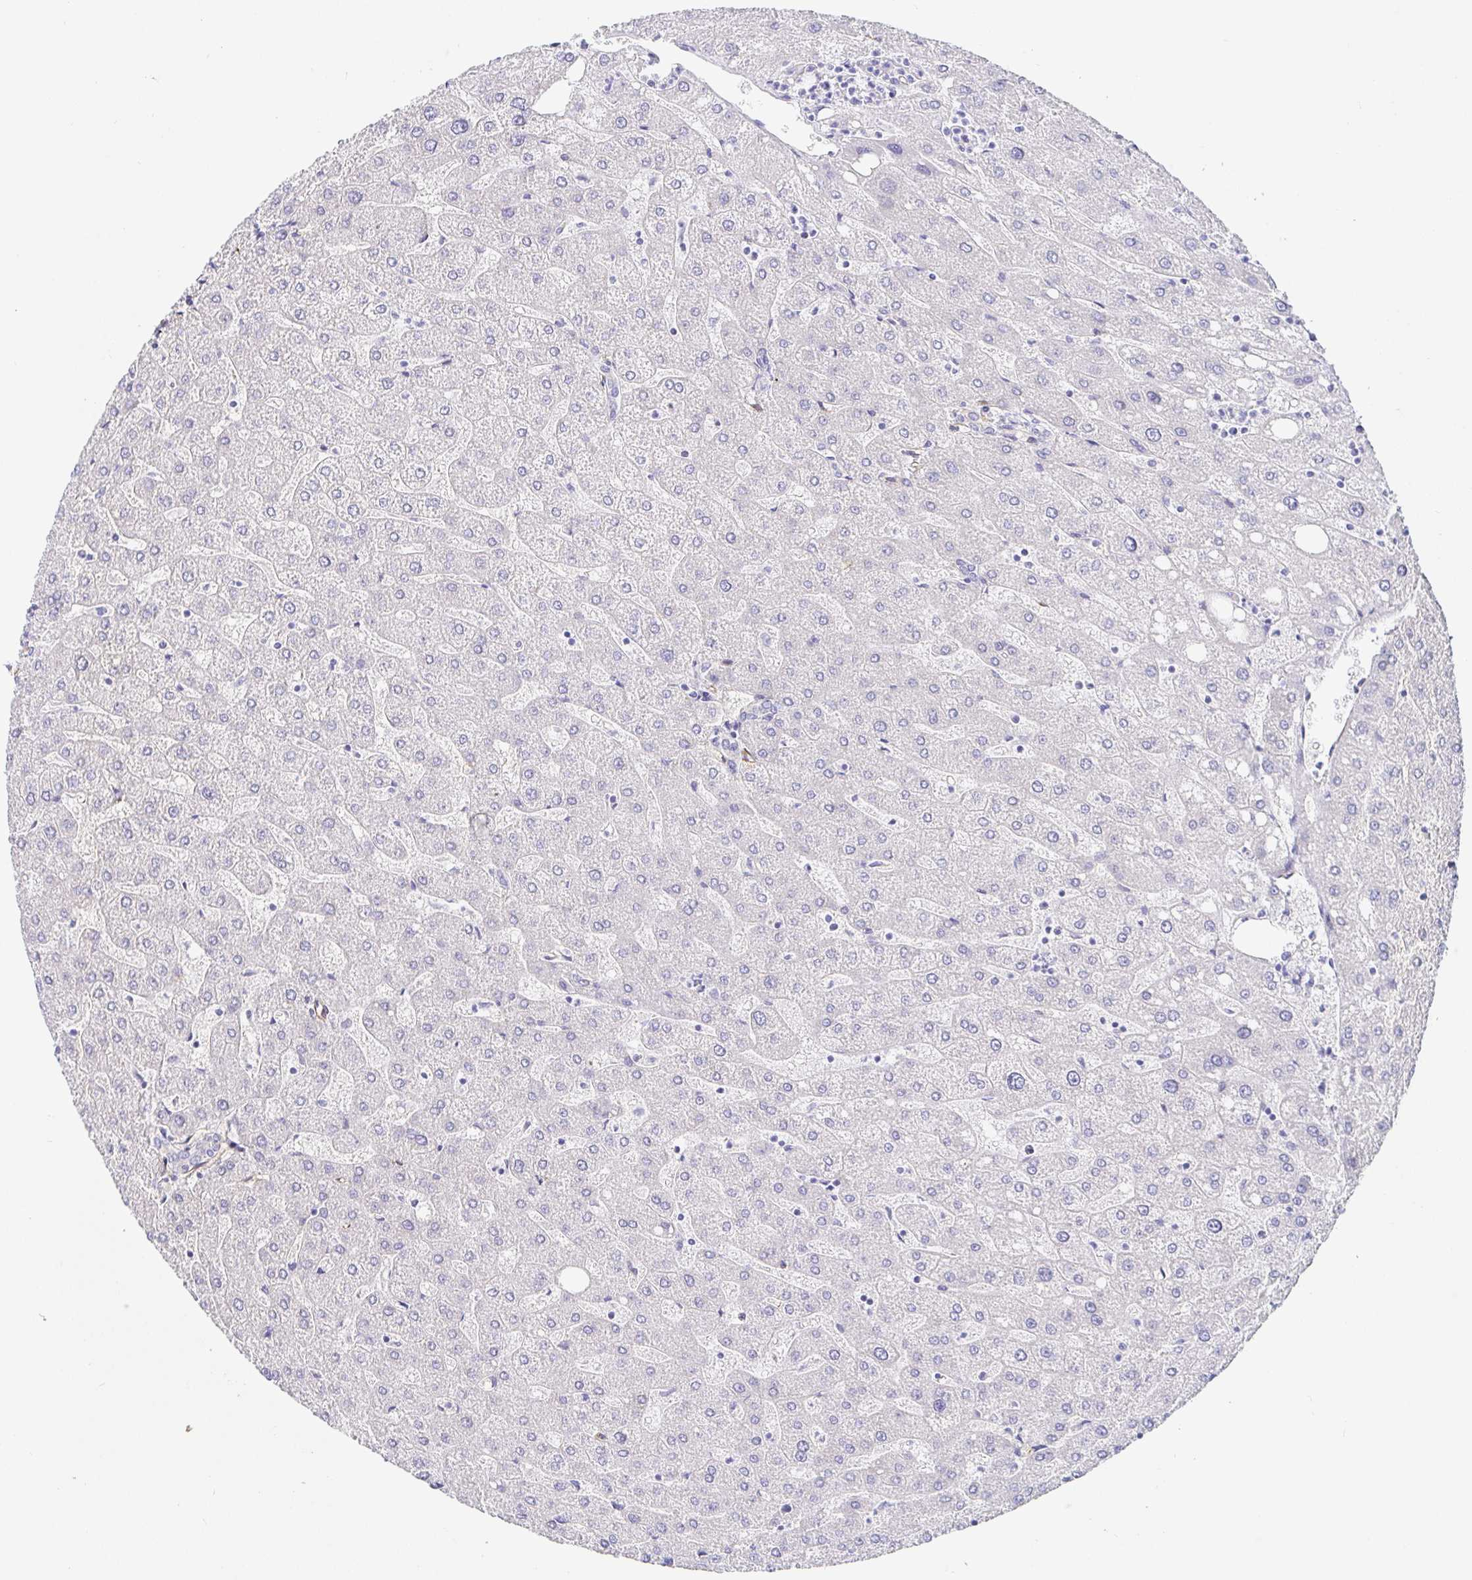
{"staining": {"intensity": "negative", "quantity": "none", "location": "none"}, "tissue": "liver", "cell_type": "Cholangiocytes", "image_type": "normal", "snomed": [{"axis": "morphology", "description": "Normal tissue, NOS"}, {"axis": "topography", "description": "Liver"}], "caption": "DAB (3,3'-diaminobenzidine) immunohistochemical staining of unremarkable liver demonstrates no significant expression in cholangiocytes.", "gene": "DOCK1", "patient": {"sex": "male", "age": 67}}